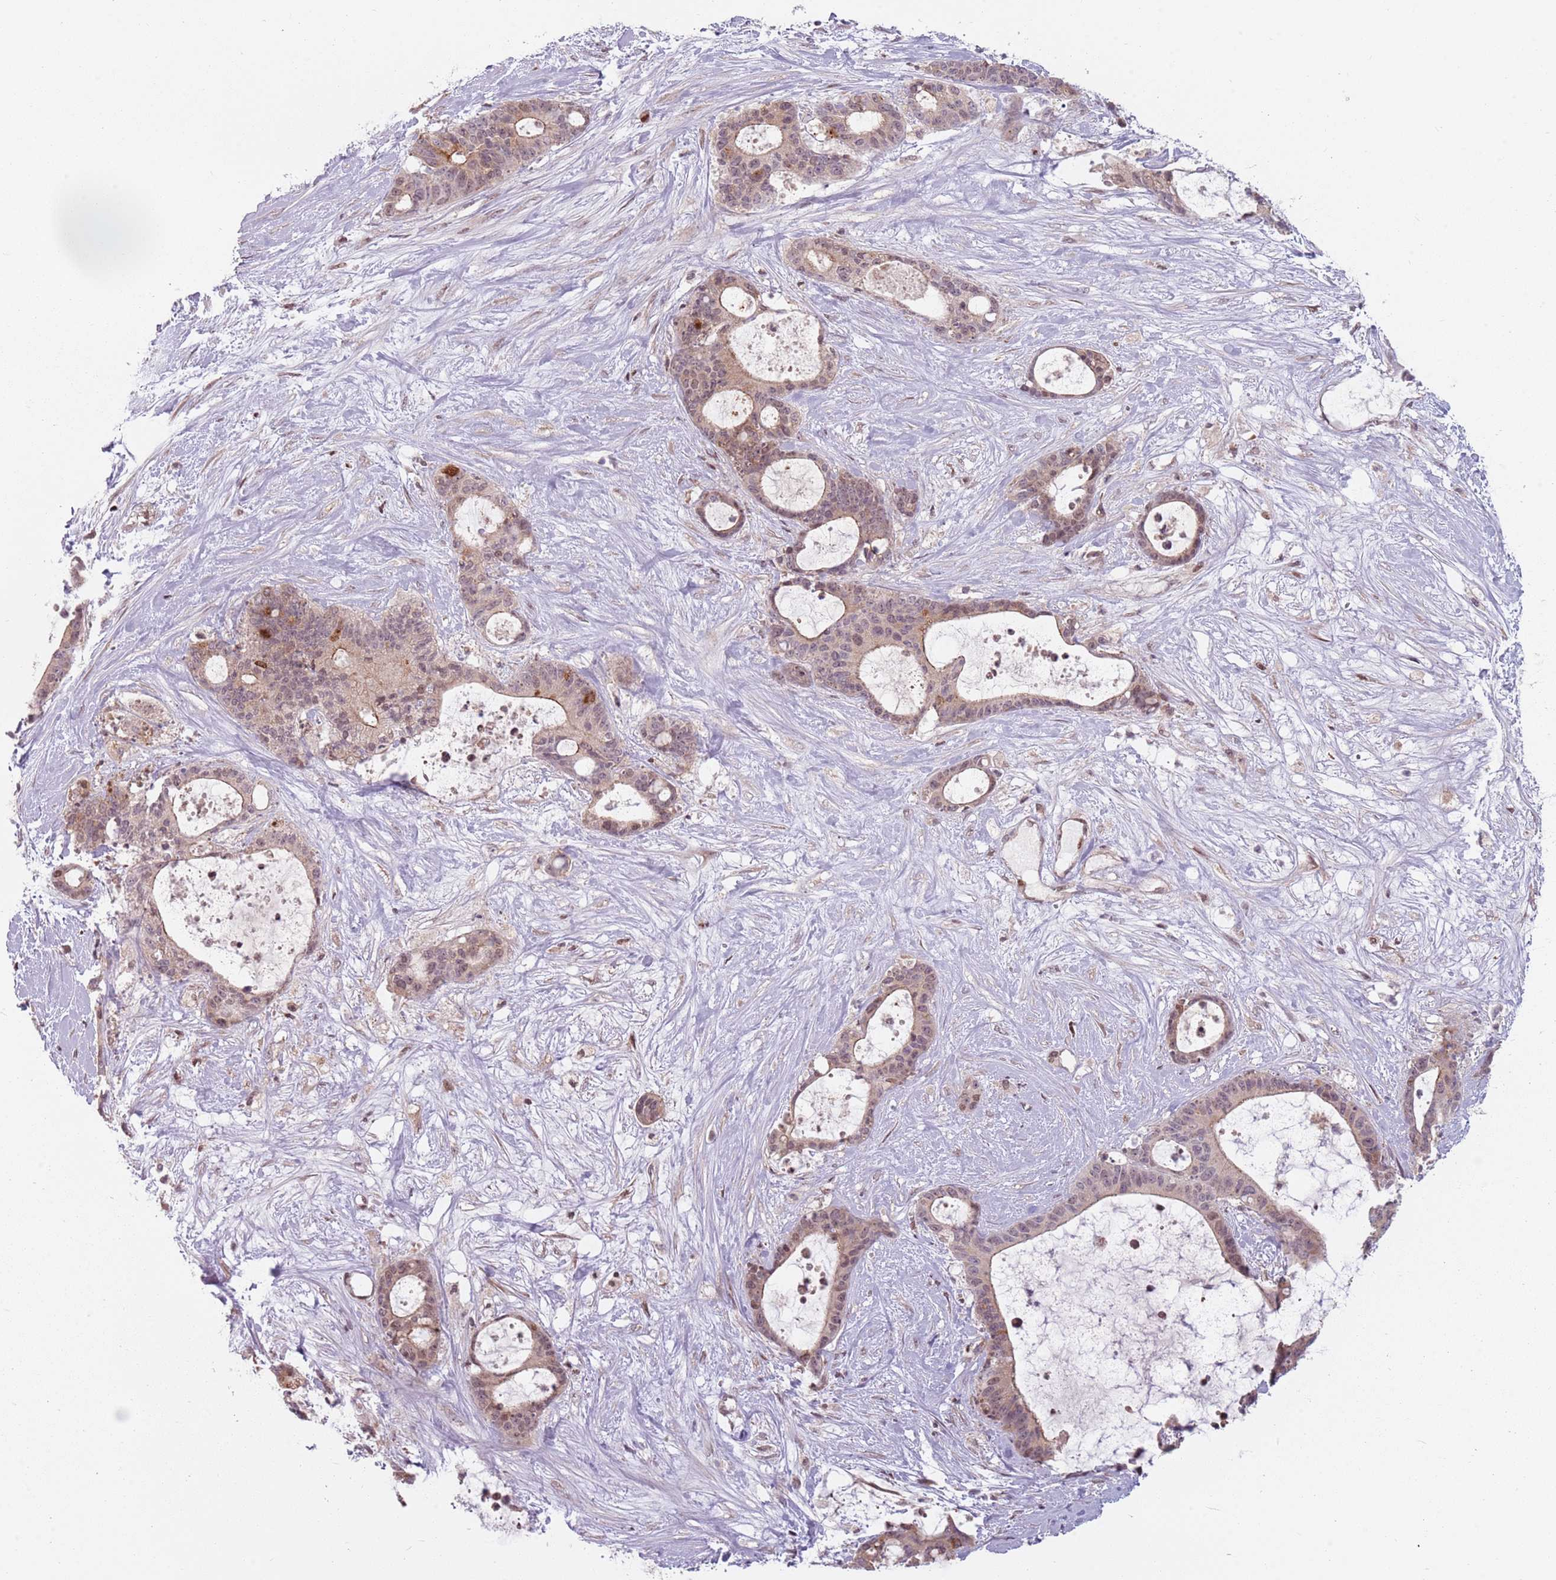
{"staining": {"intensity": "weak", "quantity": ">75%", "location": "cytoplasmic/membranous"}, "tissue": "liver cancer", "cell_type": "Tumor cells", "image_type": "cancer", "snomed": [{"axis": "morphology", "description": "Normal tissue, NOS"}, {"axis": "morphology", "description": "Cholangiocarcinoma"}, {"axis": "topography", "description": "Liver"}, {"axis": "topography", "description": "Peripheral nerve tissue"}], "caption": "Immunohistochemical staining of human cholangiocarcinoma (liver) demonstrates weak cytoplasmic/membranous protein staining in approximately >75% of tumor cells.", "gene": "ADGRG1", "patient": {"sex": "female", "age": 73}}